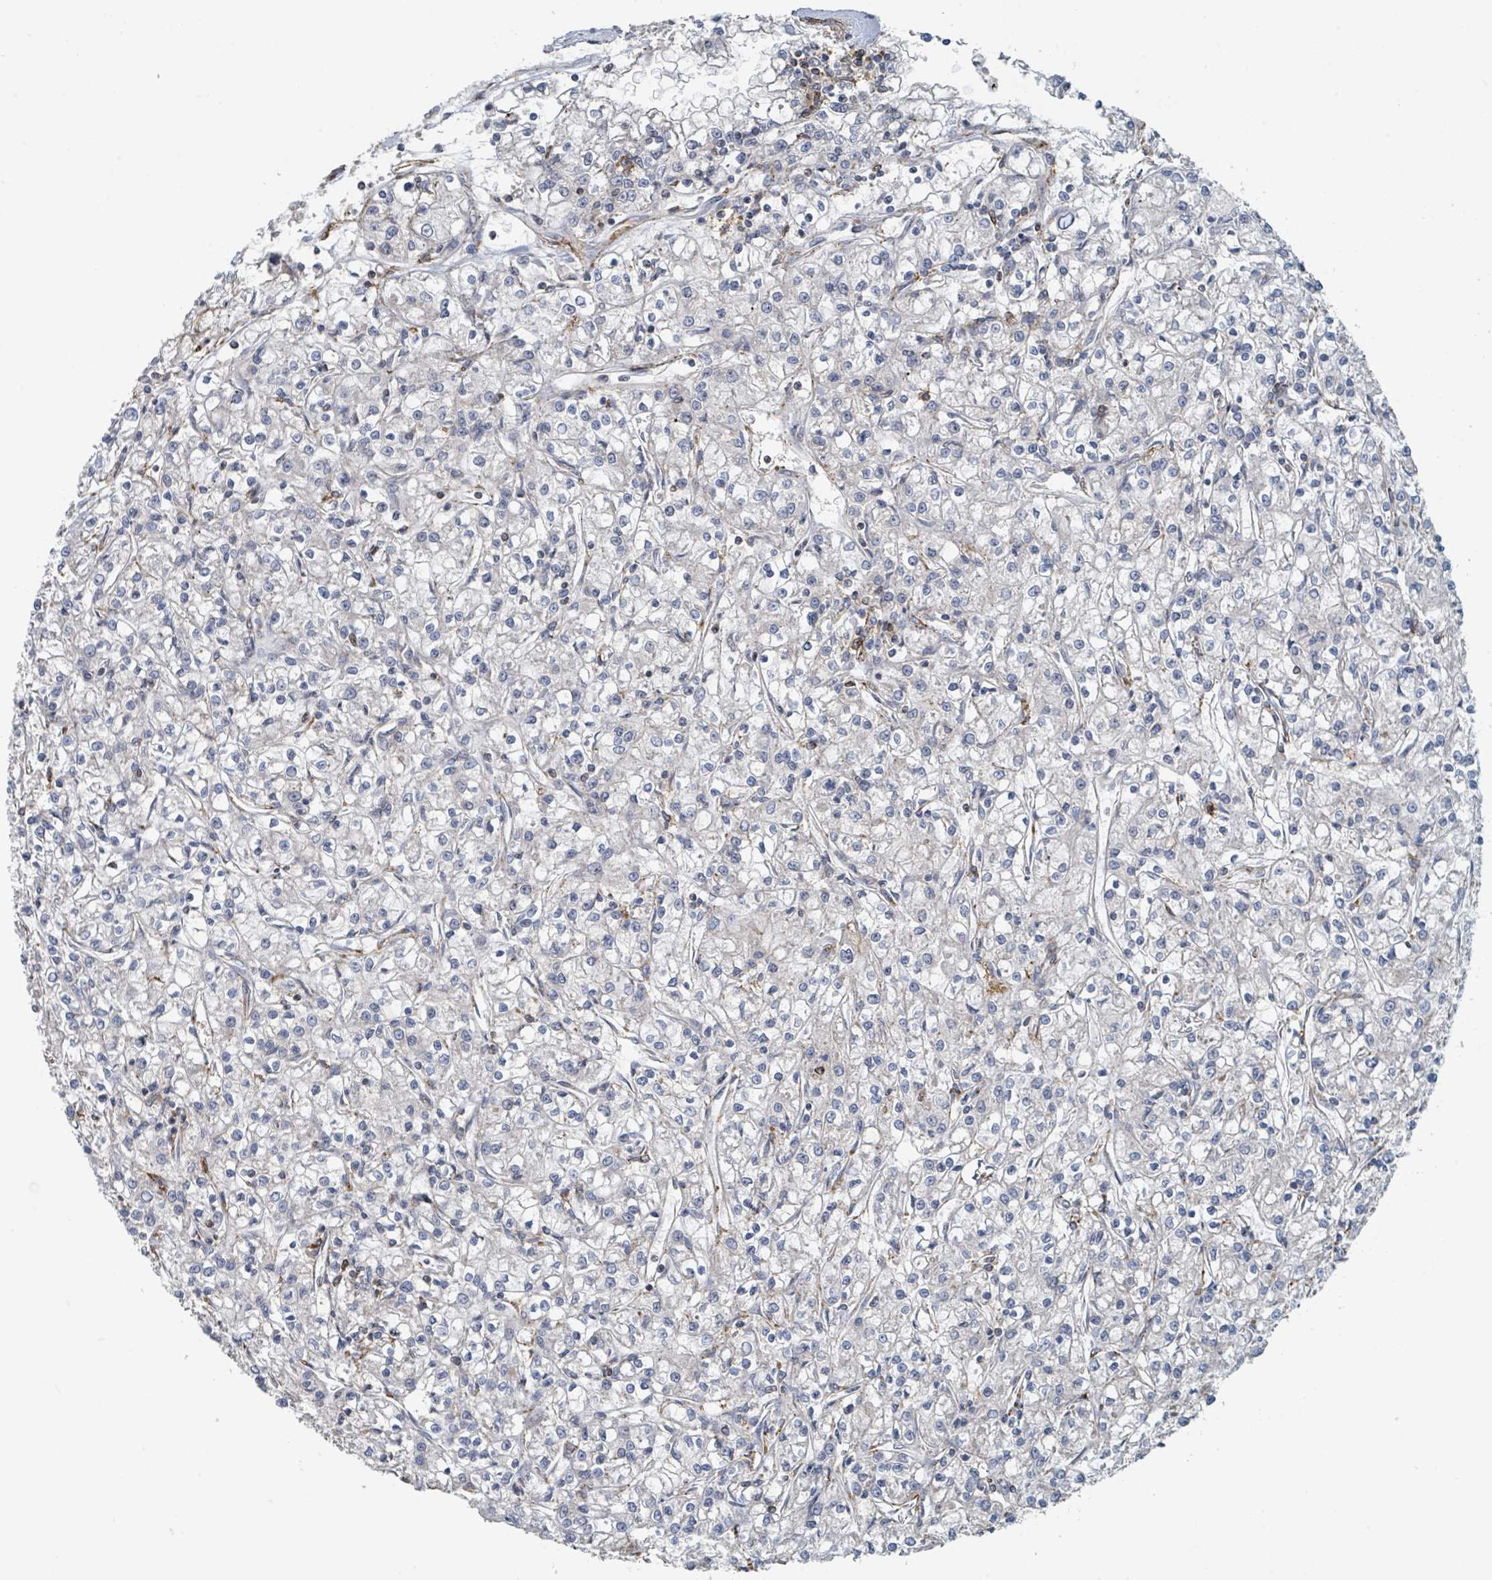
{"staining": {"intensity": "negative", "quantity": "none", "location": "none"}, "tissue": "renal cancer", "cell_type": "Tumor cells", "image_type": "cancer", "snomed": [{"axis": "morphology", "description": "Adenocarcinoma, NOS"}, {"axis": "topography", "description": "Kidney"}], "caption": "Image shows no significant protein staining in tumor cells of renal adenocarcinoma. (Stains: DAB (3,3'-diaminobenzidine) immunohistochemistry (IHC) with hematoxylin counter stain, Microscopy: brightfield microscopy at high magnification).", "gene": "LRRC42", "patient": {"sex": "female", "age": 59}}